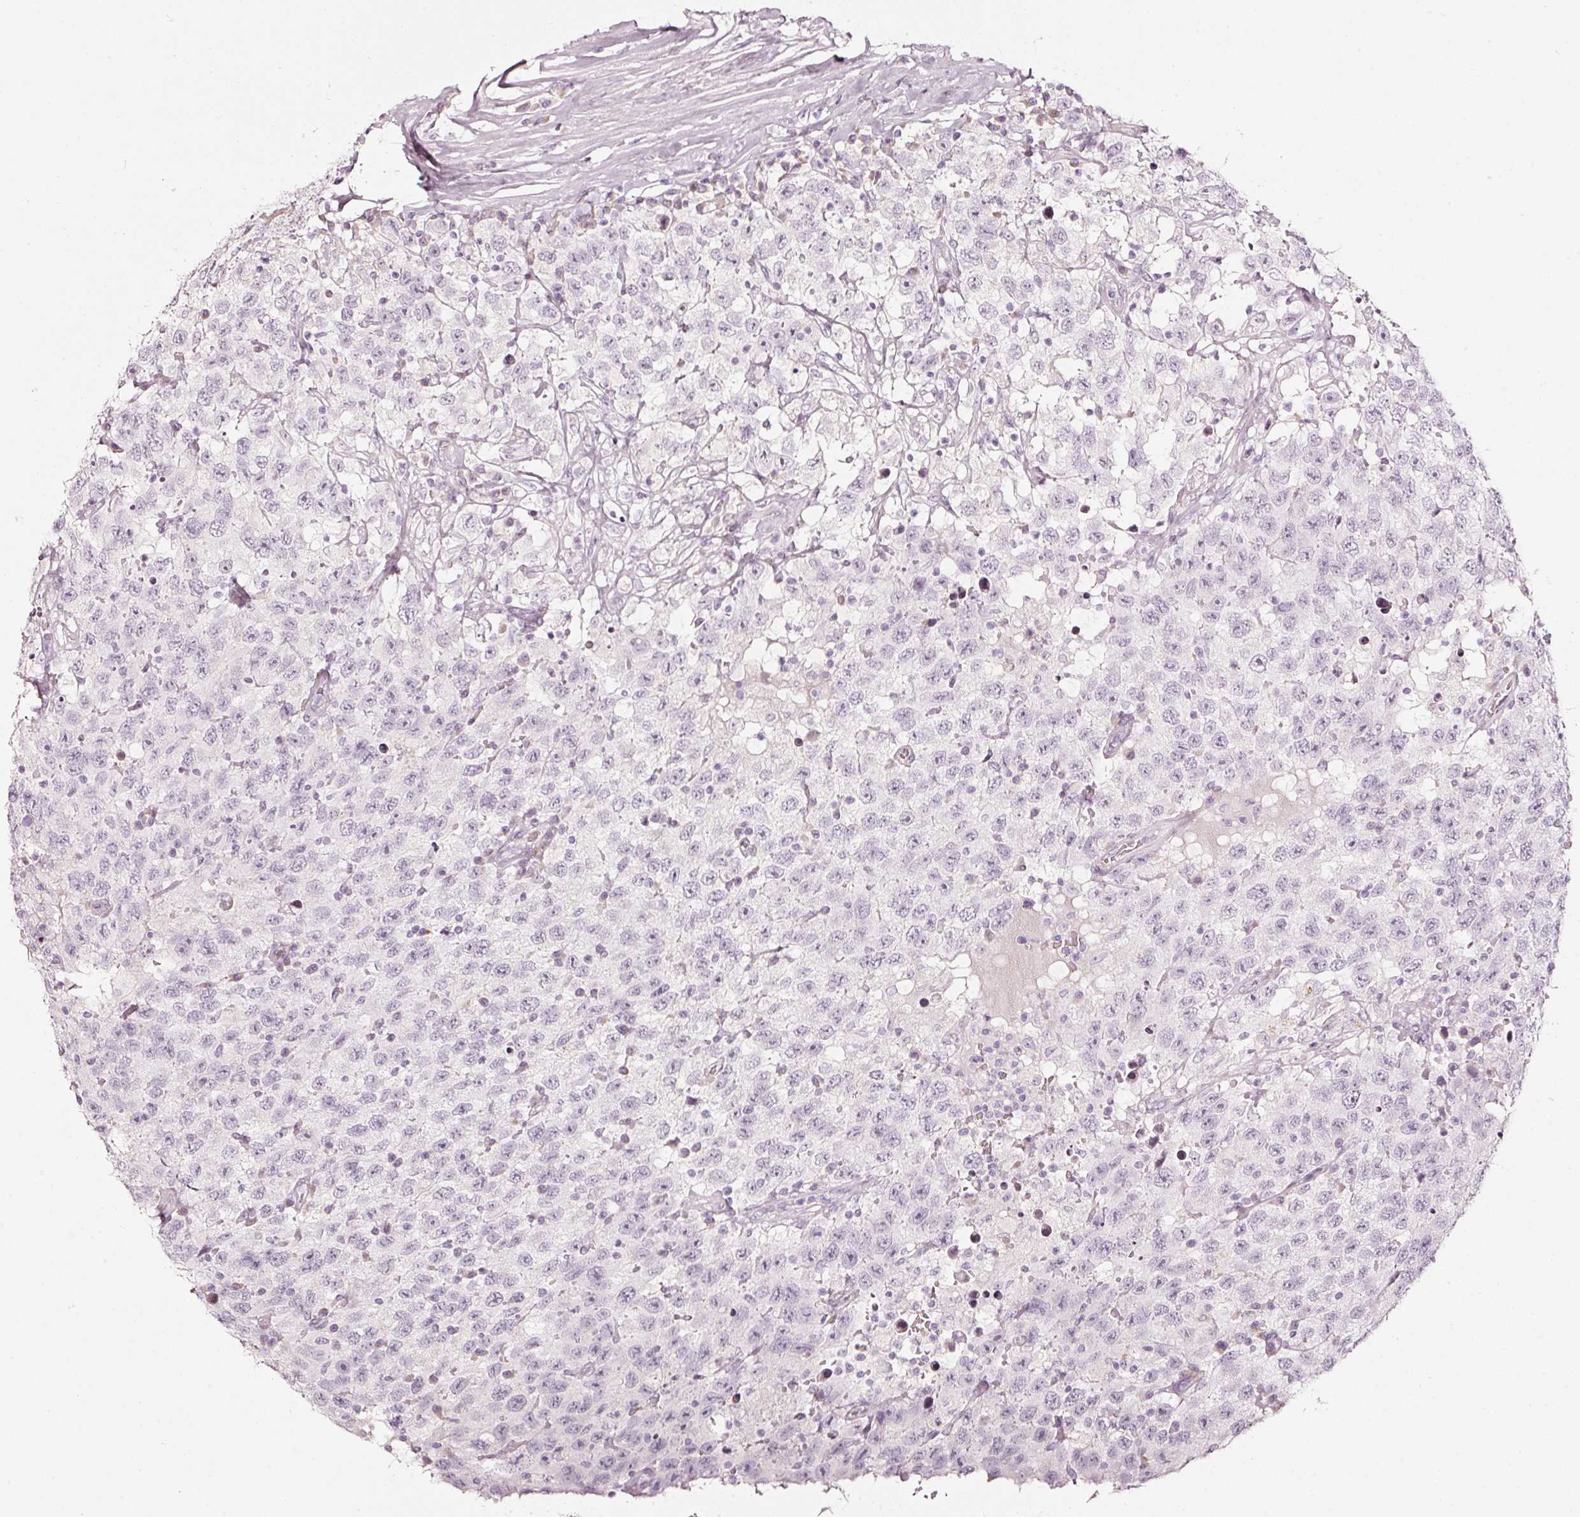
{"staining": {"intensity": "negative", "quantity": "none", "location": "none"}, "tissue": "testis cancer", "cell_type": "Tumor cells", "image_type": "cancer", "snomed": [{"axis": "morphology", "description": "Seminoma, NOS"}, {"axis": "topography", "description": "Testis"}], "caption": "Protein analysis of testis cancer demonstrates no significant positivity in tumor cells.", "gene": "SDF4", "patient": {"sex": "male", "age": 41}}